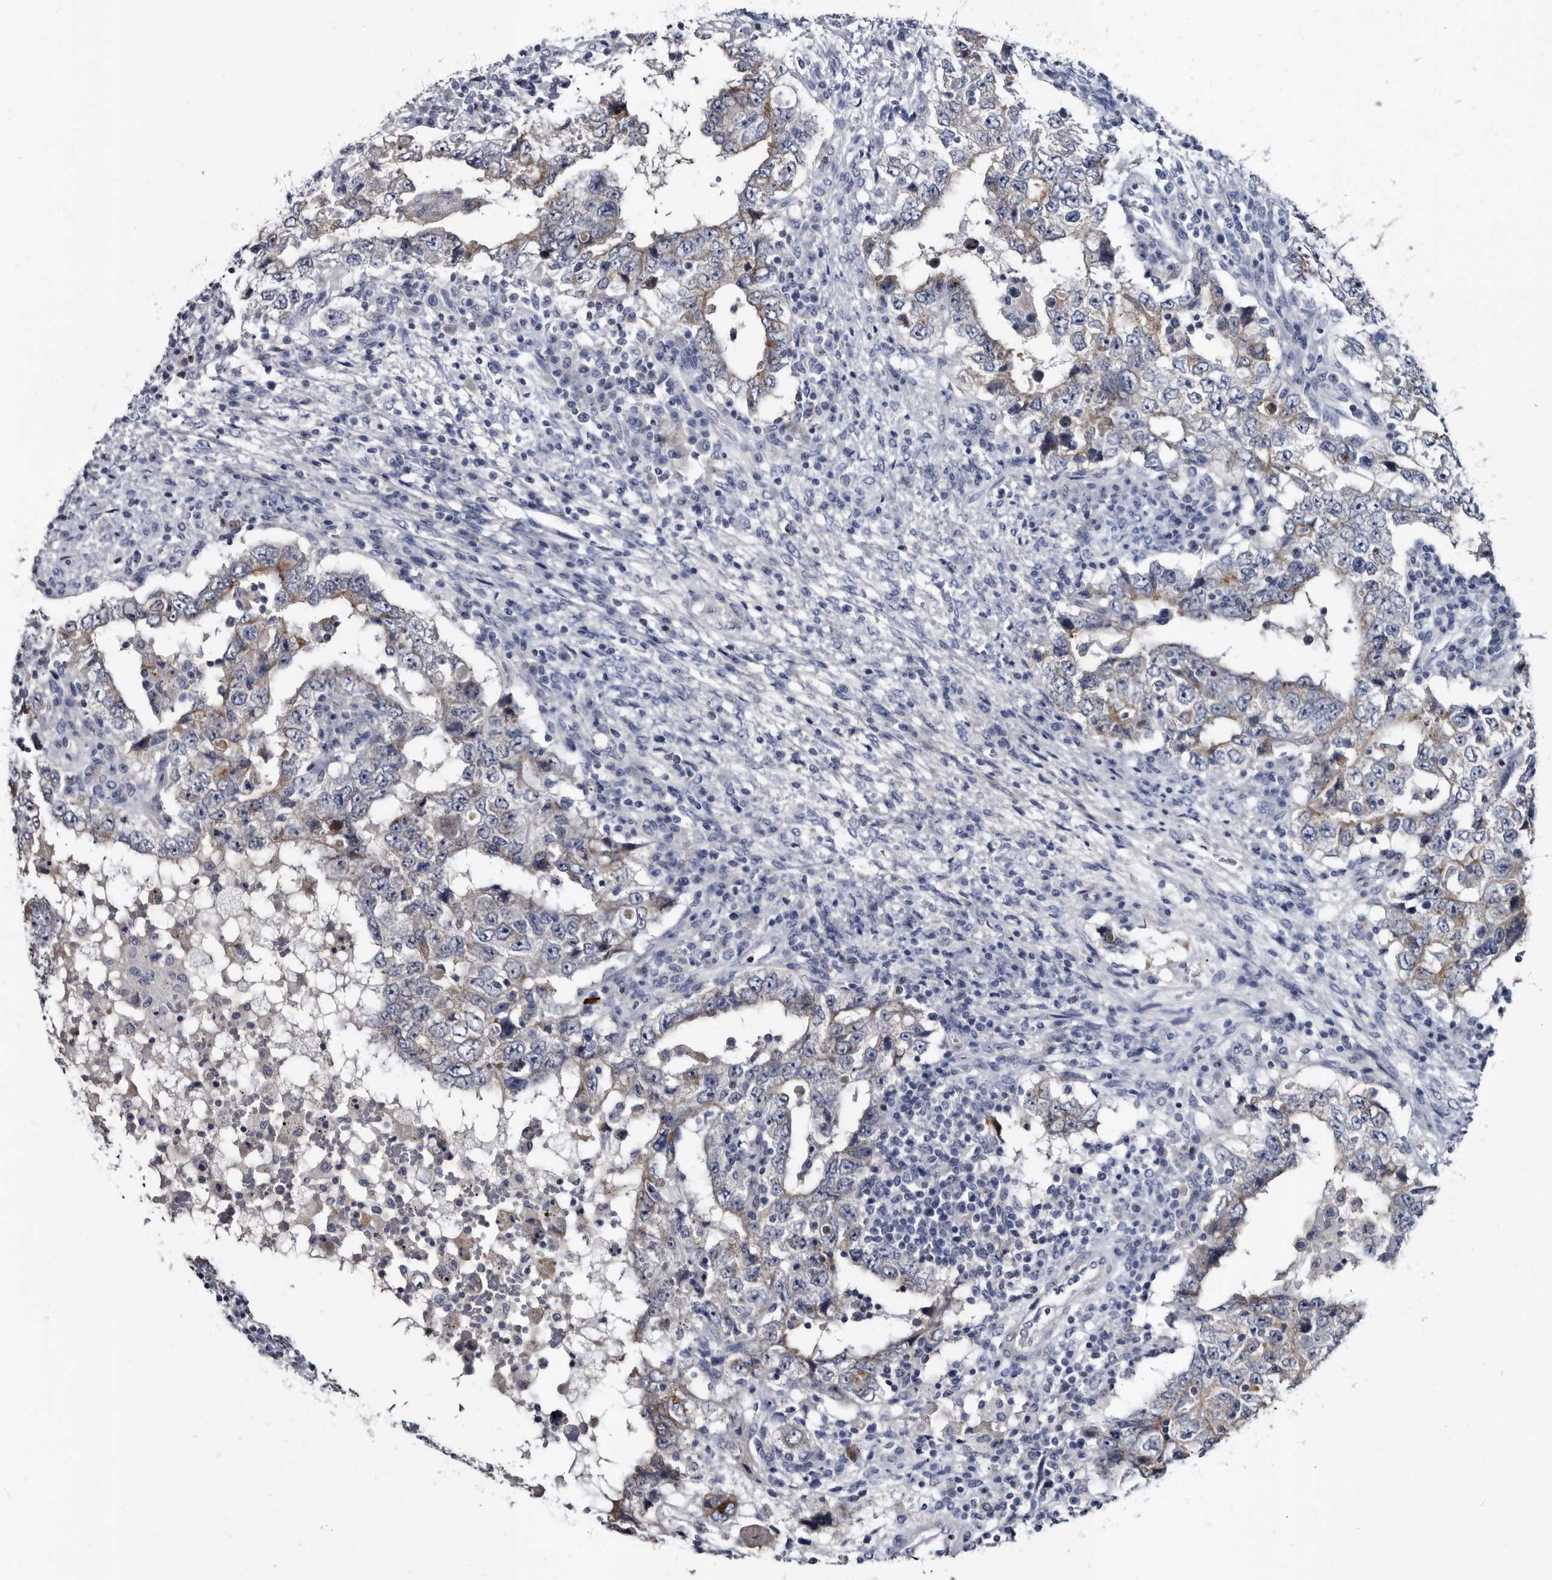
{"staining": {"intensity": "weak", "quantity": "<25%", "location": "cytoplasmic/membranous"}, "tissue": "testis cancer", "cell_type": "Tumor cells", "image_type": "cancer", "snomed": [{"axis": "morphology", "description": "Carcinoma, Embryonal, NOS"}, {"axis": "topography", "description": "Testis"}], "caption": "Immunohistochemical staining of testis cancer (embryonal carcinoma) exhibits no significant positivity in tumor cells.", "gene": "PRSS8", "patient": {"sex": "male", "age": 26}}